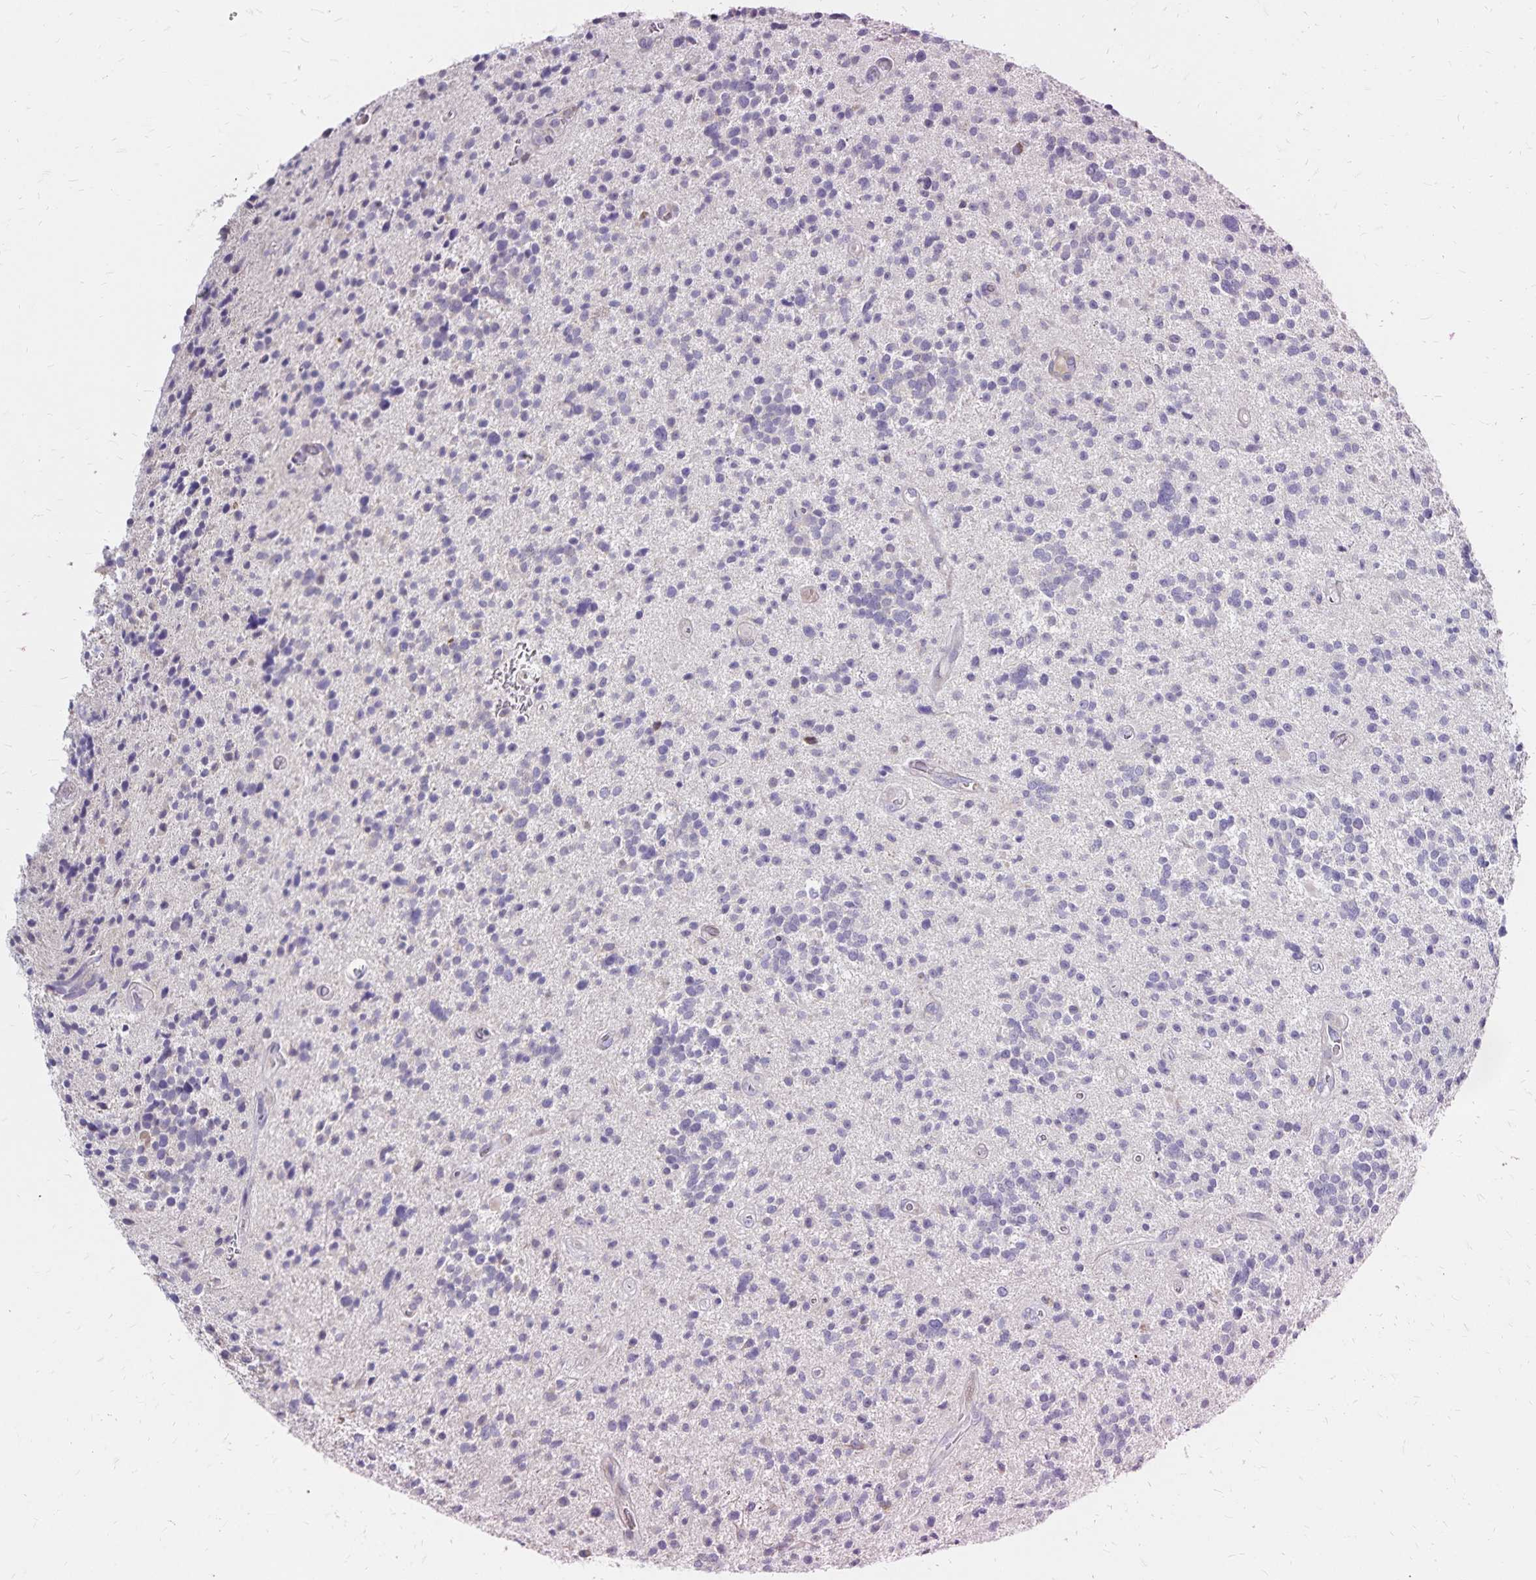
{"staining": {"intensity": "negative", "quantity": "none", "location": "none"}, "tissue": "glioma", "cell_type": "Tumor cells", "image_type": "cancer", "snomed": [{"axis": "morphology", "description": "Glioma, malignant, High grade"}, {"axis": "topography", "description": "Brain"}], "caption": "Malignant glioma (high-grade) was stained to show a protein in brown. There is no significant expression in tumor cells.", "gene": "NAGPA", "patient": {"sex": "male", "age": 29}}